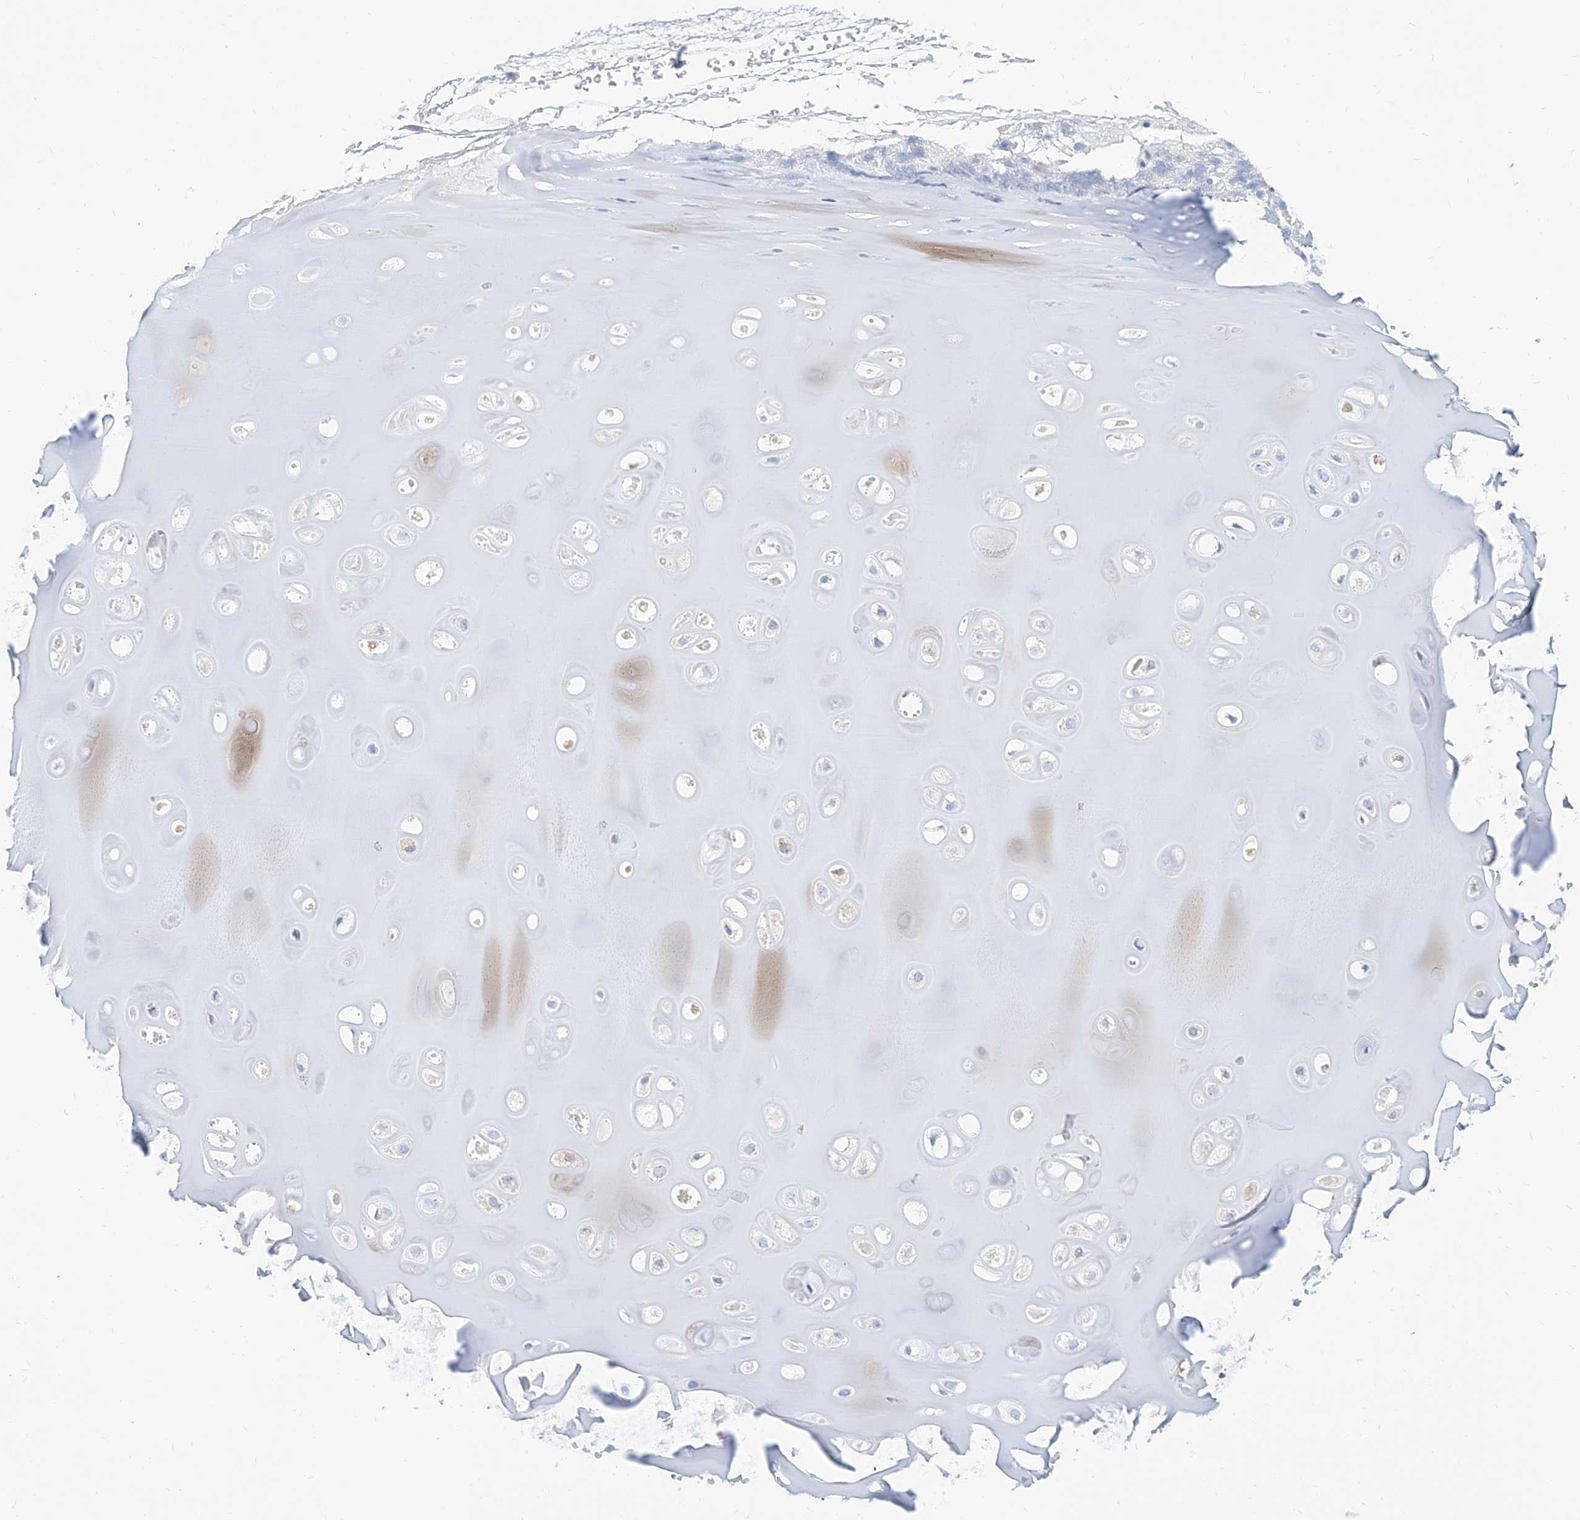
{"staining": {"intensity": "negative", "quantity": "none", "location": "none"}, "tissue": "adipose tissue", "cell_type": "Adipocytes", "image_type": "normal", "snomed": [{"axis": "morphology", "description": "Normal tissue, NOS"}, {"axis": "morphology", "description": "Basal cell carcinoma"}, {"axis": "topography", "description": "Cartilage tissue"}, {"axis": "topography", "description": "Nasopharynx"}, {"axis": "topography", "description": "Oral tissue"}], "caption": "Photomicrograph shows no protein staining in adipocytes of benign adipose tissue.", "gene": "SLC25A29", "patient": {"sex": "female", "age": 77}}